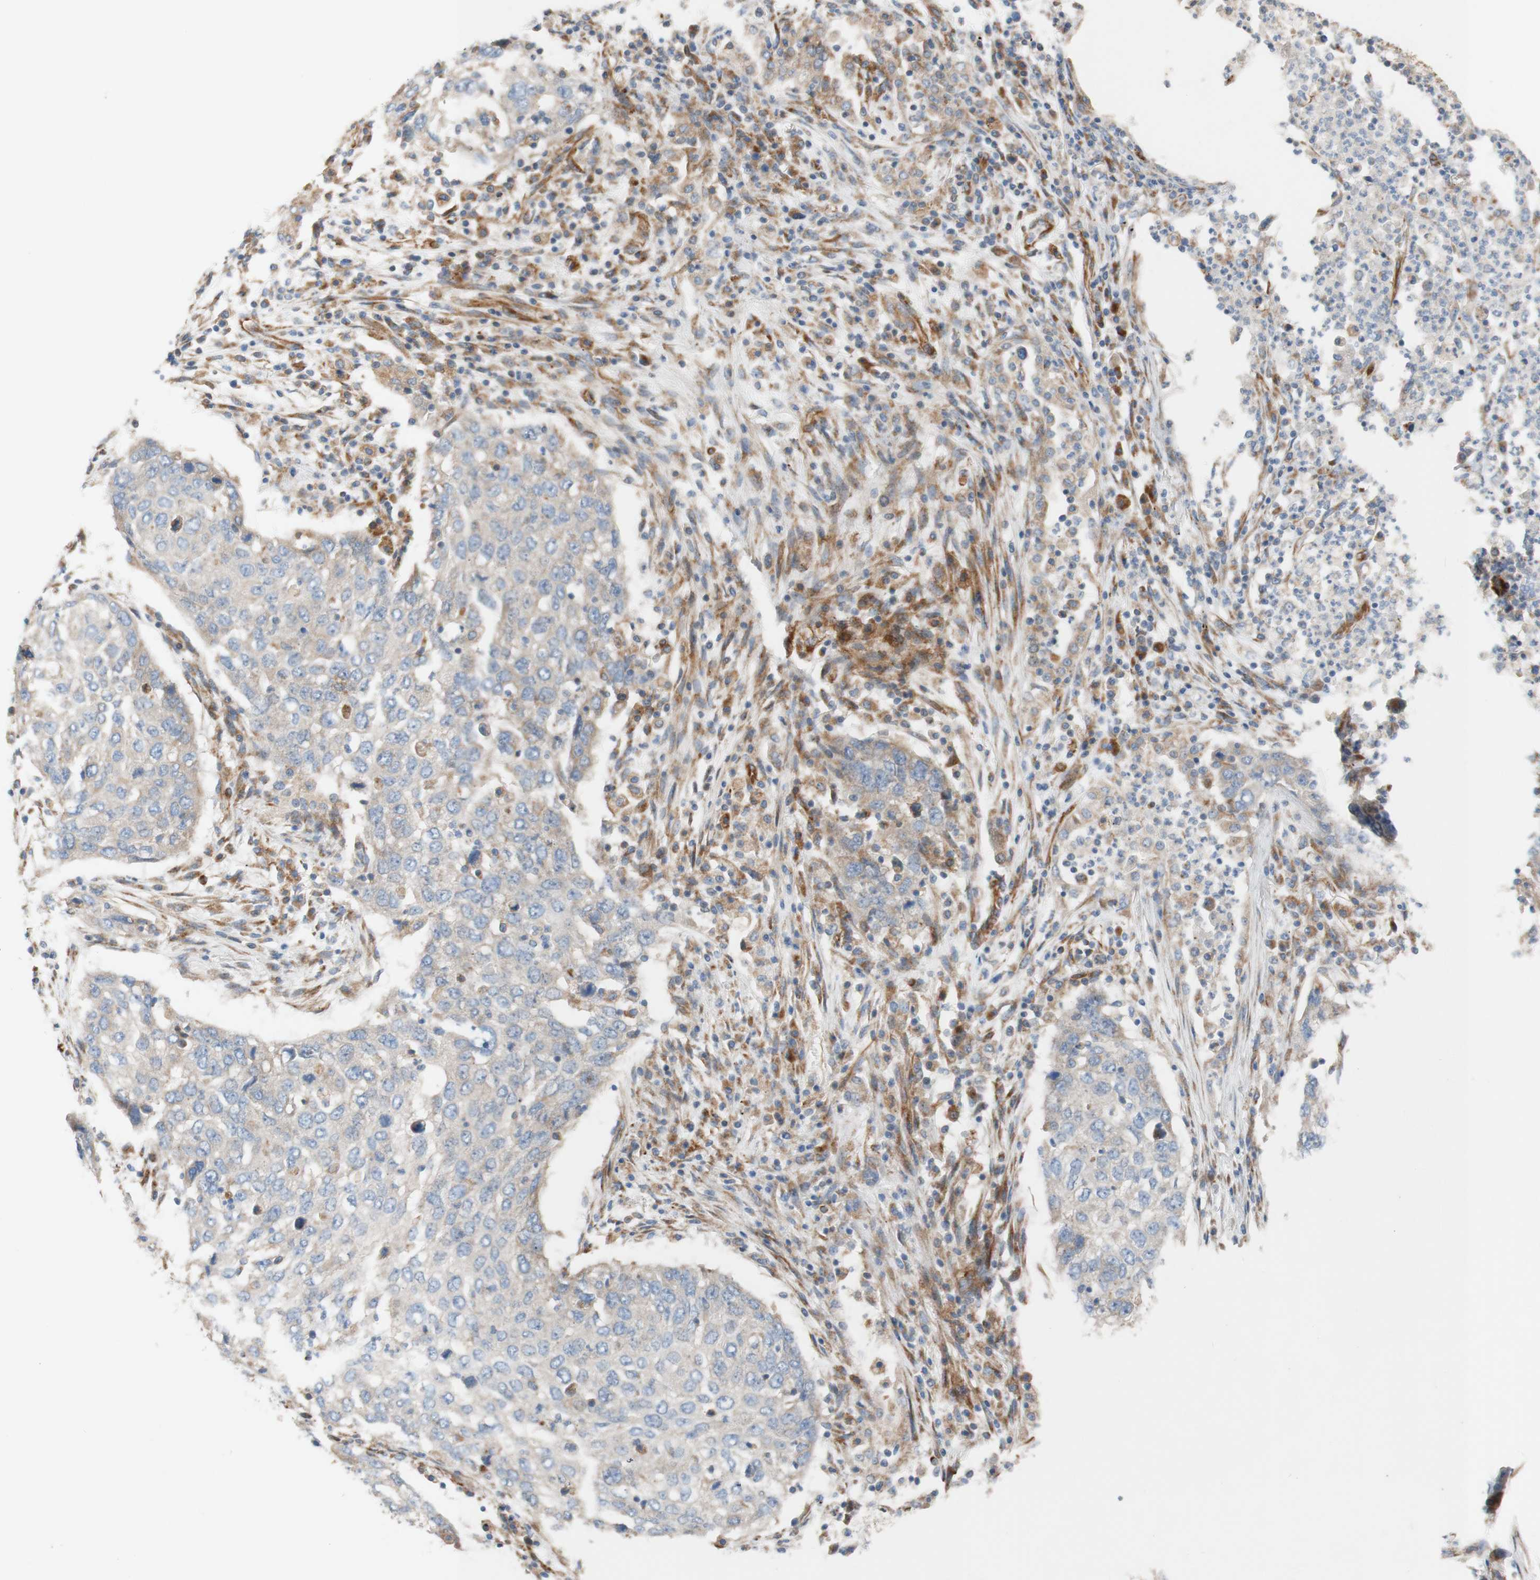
{"staining": {"intensity": "weak", "quantity": ">75%", "location": "cytoplasmic/membranous"}, "tissue": "lung cancer", "cell_type": "Tumor cells", "image_type": "cancer", "snomed": [{"axis": "morphology", "description": "Squamous cell carcinoma, NOS"}, {"axis": "topography", "description": "Lung"}], "caption": "Approximately >75% of tumor cells in human squamous cell carcinoma (lung) demonstrate weak cytoplasmic/membranous protein staining as visualized by brown immunohistochemical staining.", "gene": "C1orf43", "patient": {"sex": "female", "age": 63}}